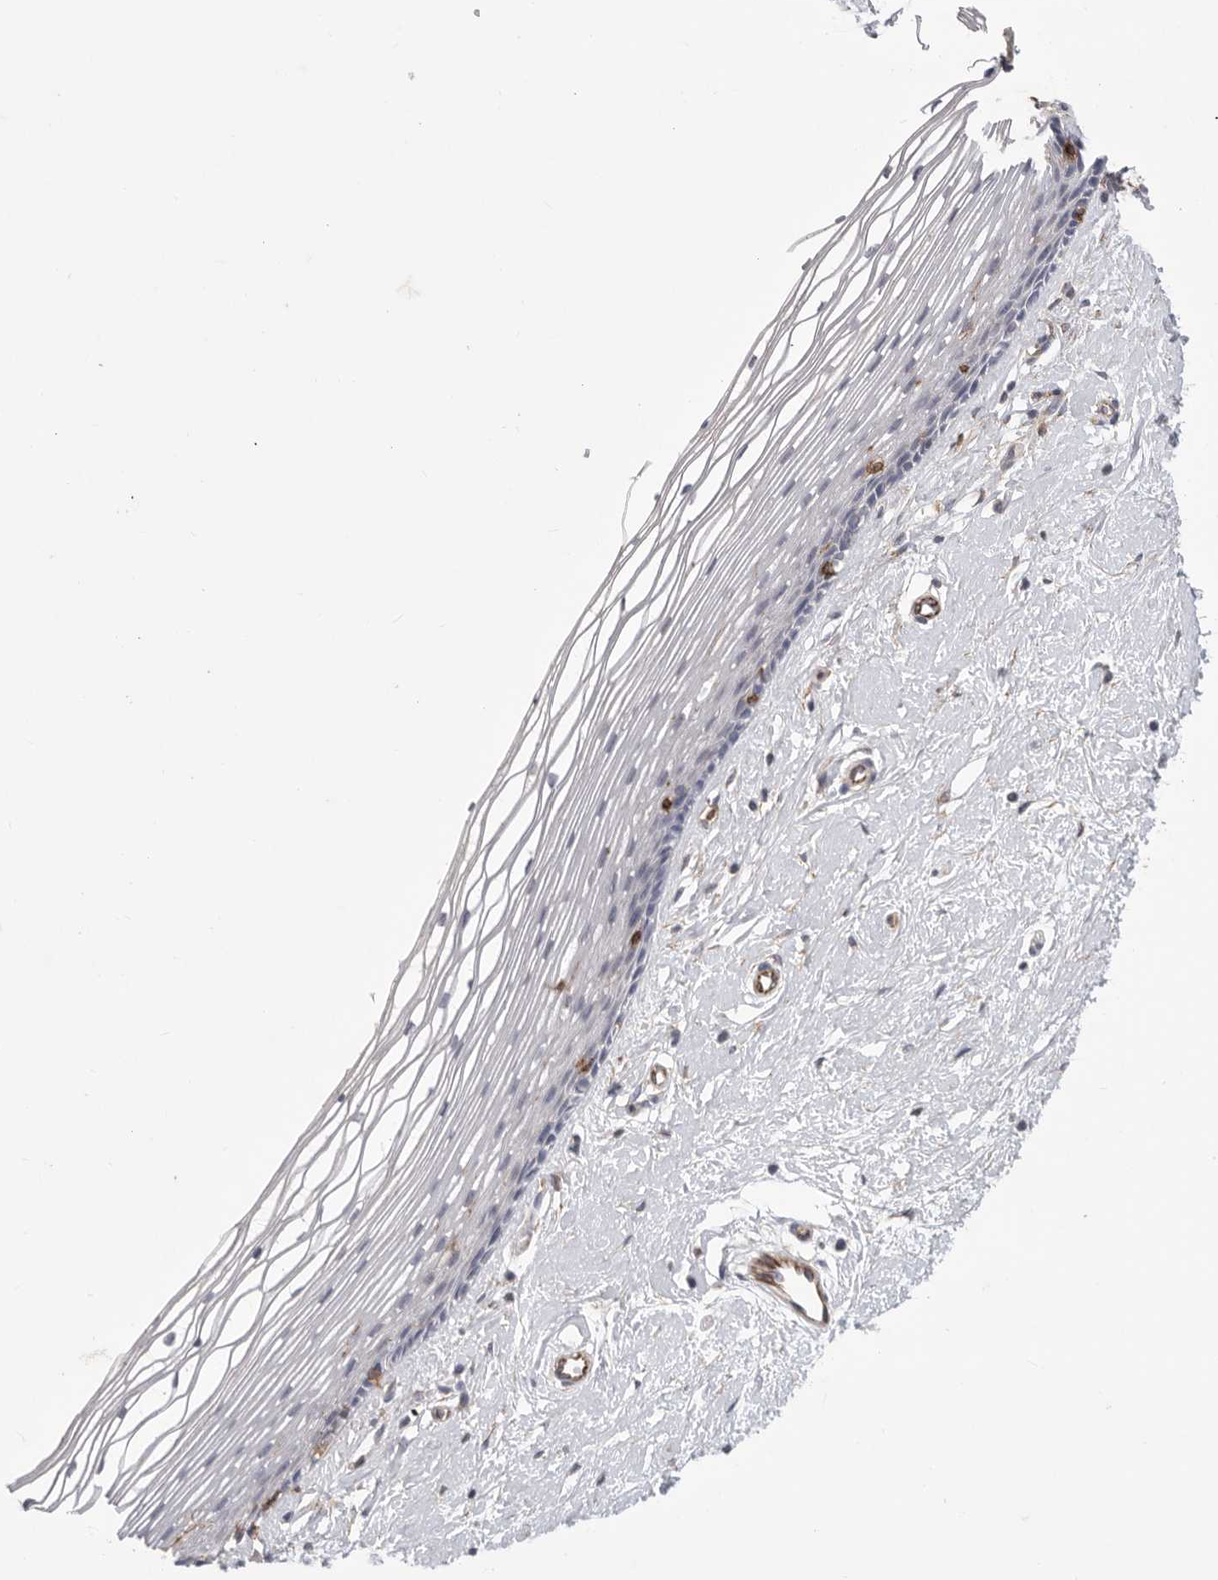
{"staining": {"intensity": "negative", "quantity": "none", "location": "none"}, "tissue": "vagina", "cell_type": "Squamous epithelial cells", "image_type": "normal", "snomed": [{"axis": "morphology", "description": "Normal tissue, NOS"}, {"axis": "topography", "description": "Vagina"}], "caption": "Vagina was stained to show a protein in brown. There is no significant positivity in squamous epithelial cells. The staining is performed using DAB (3,3'-diaminobenzidine) brown chromogen with nuclei counter-stained in using hematoxylin.", "gene": "SIGLEC10", "patient": {"sex": "female", "age": 46}}